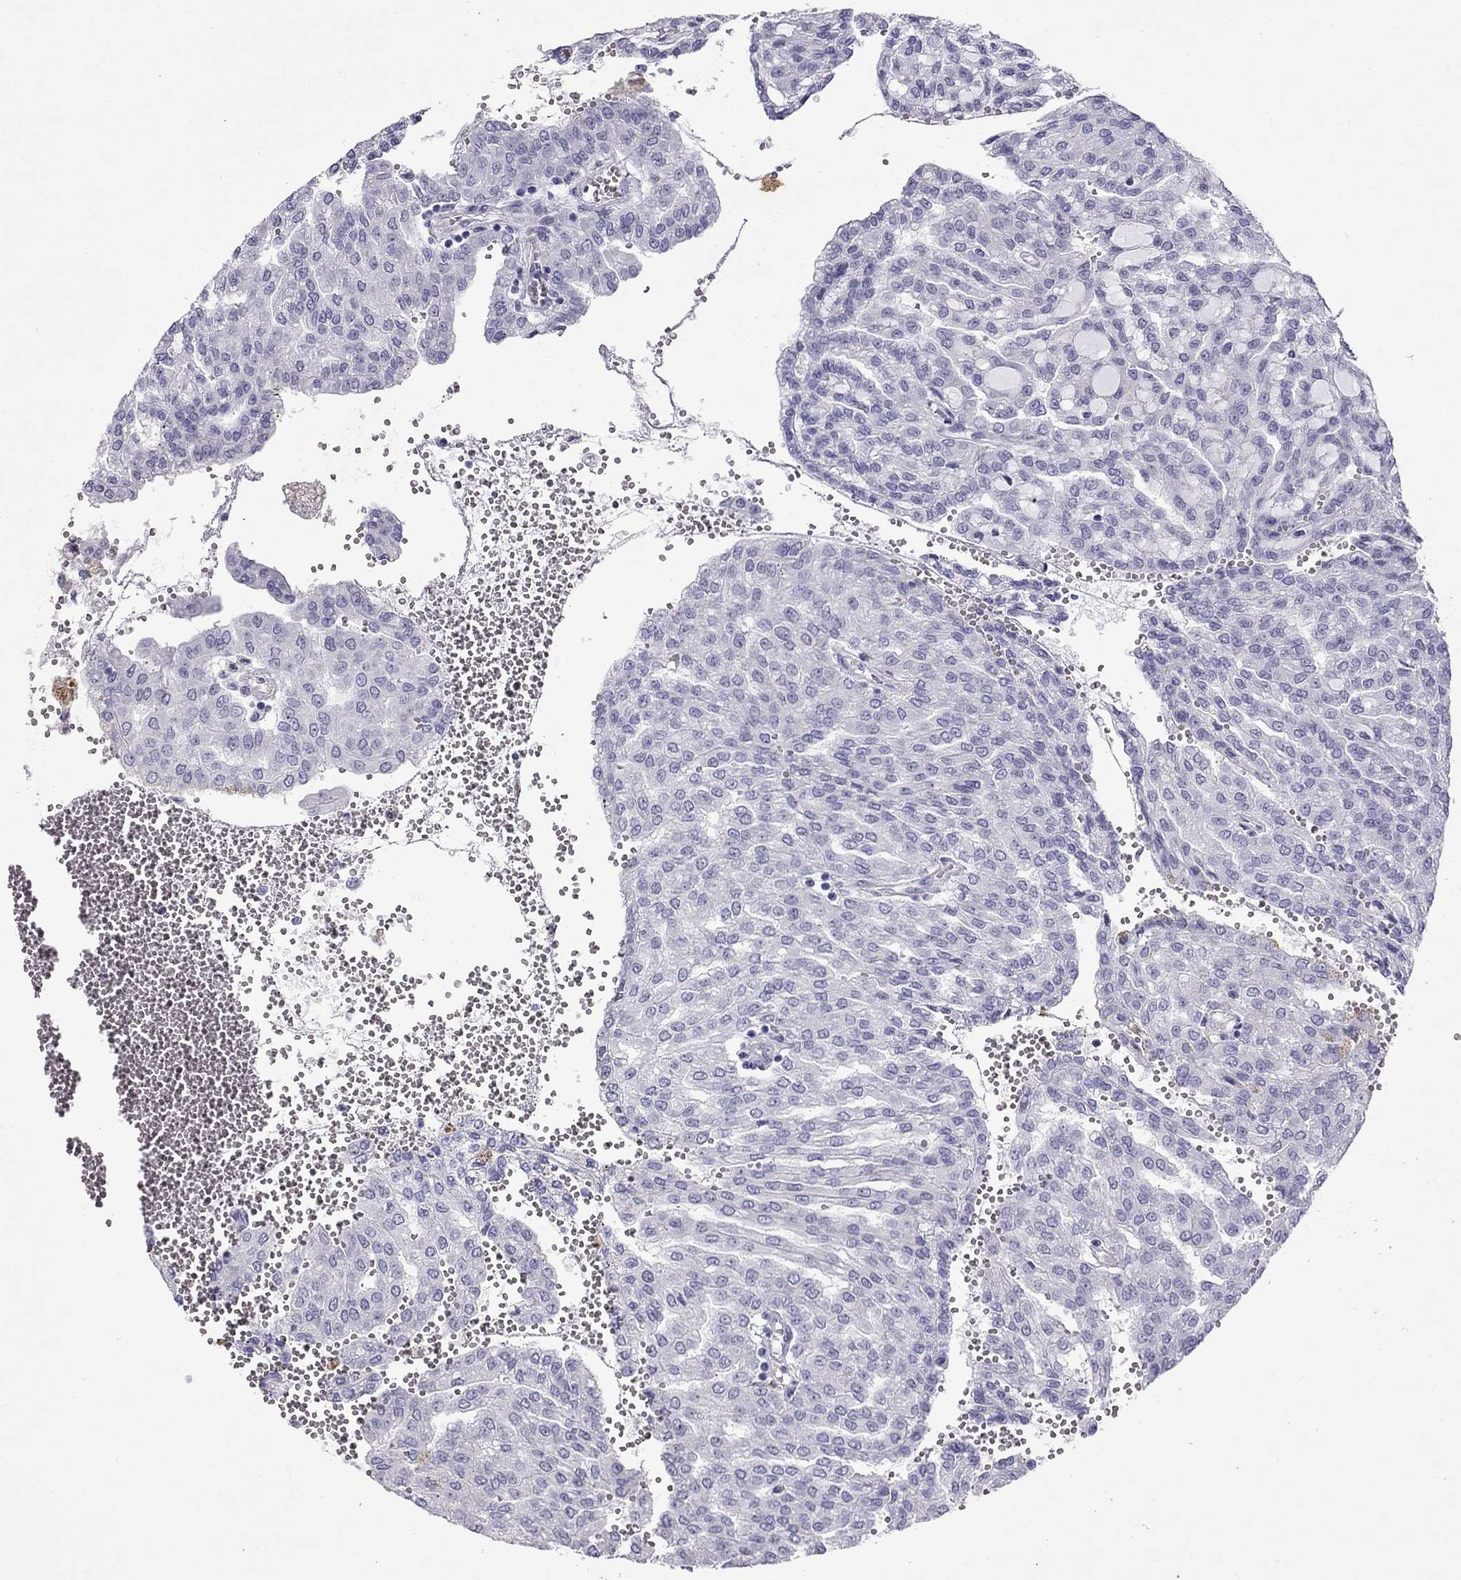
{"staining": {"intensity": "negative", "quantity": "none", "location": "none"}, "tissue": "renal cancer", "cell_type": "Tumor cells", "image_type": "cancer", "snomed": [{"axis": "morphology", "description": "Adenocarcinoma, NOS"}, {"axis": "topography", "description": "Kidney"}], "caption": "Protein analysis of renal adenocarcinoma reveals no significant staining in tumor cells. Brightfield microscopy of IHC stained with DAB (brown) and hematoxylin (blue), captured at high magnification.", "gene": "GJA8", "patient": {"sex": "male", "age": 63}}